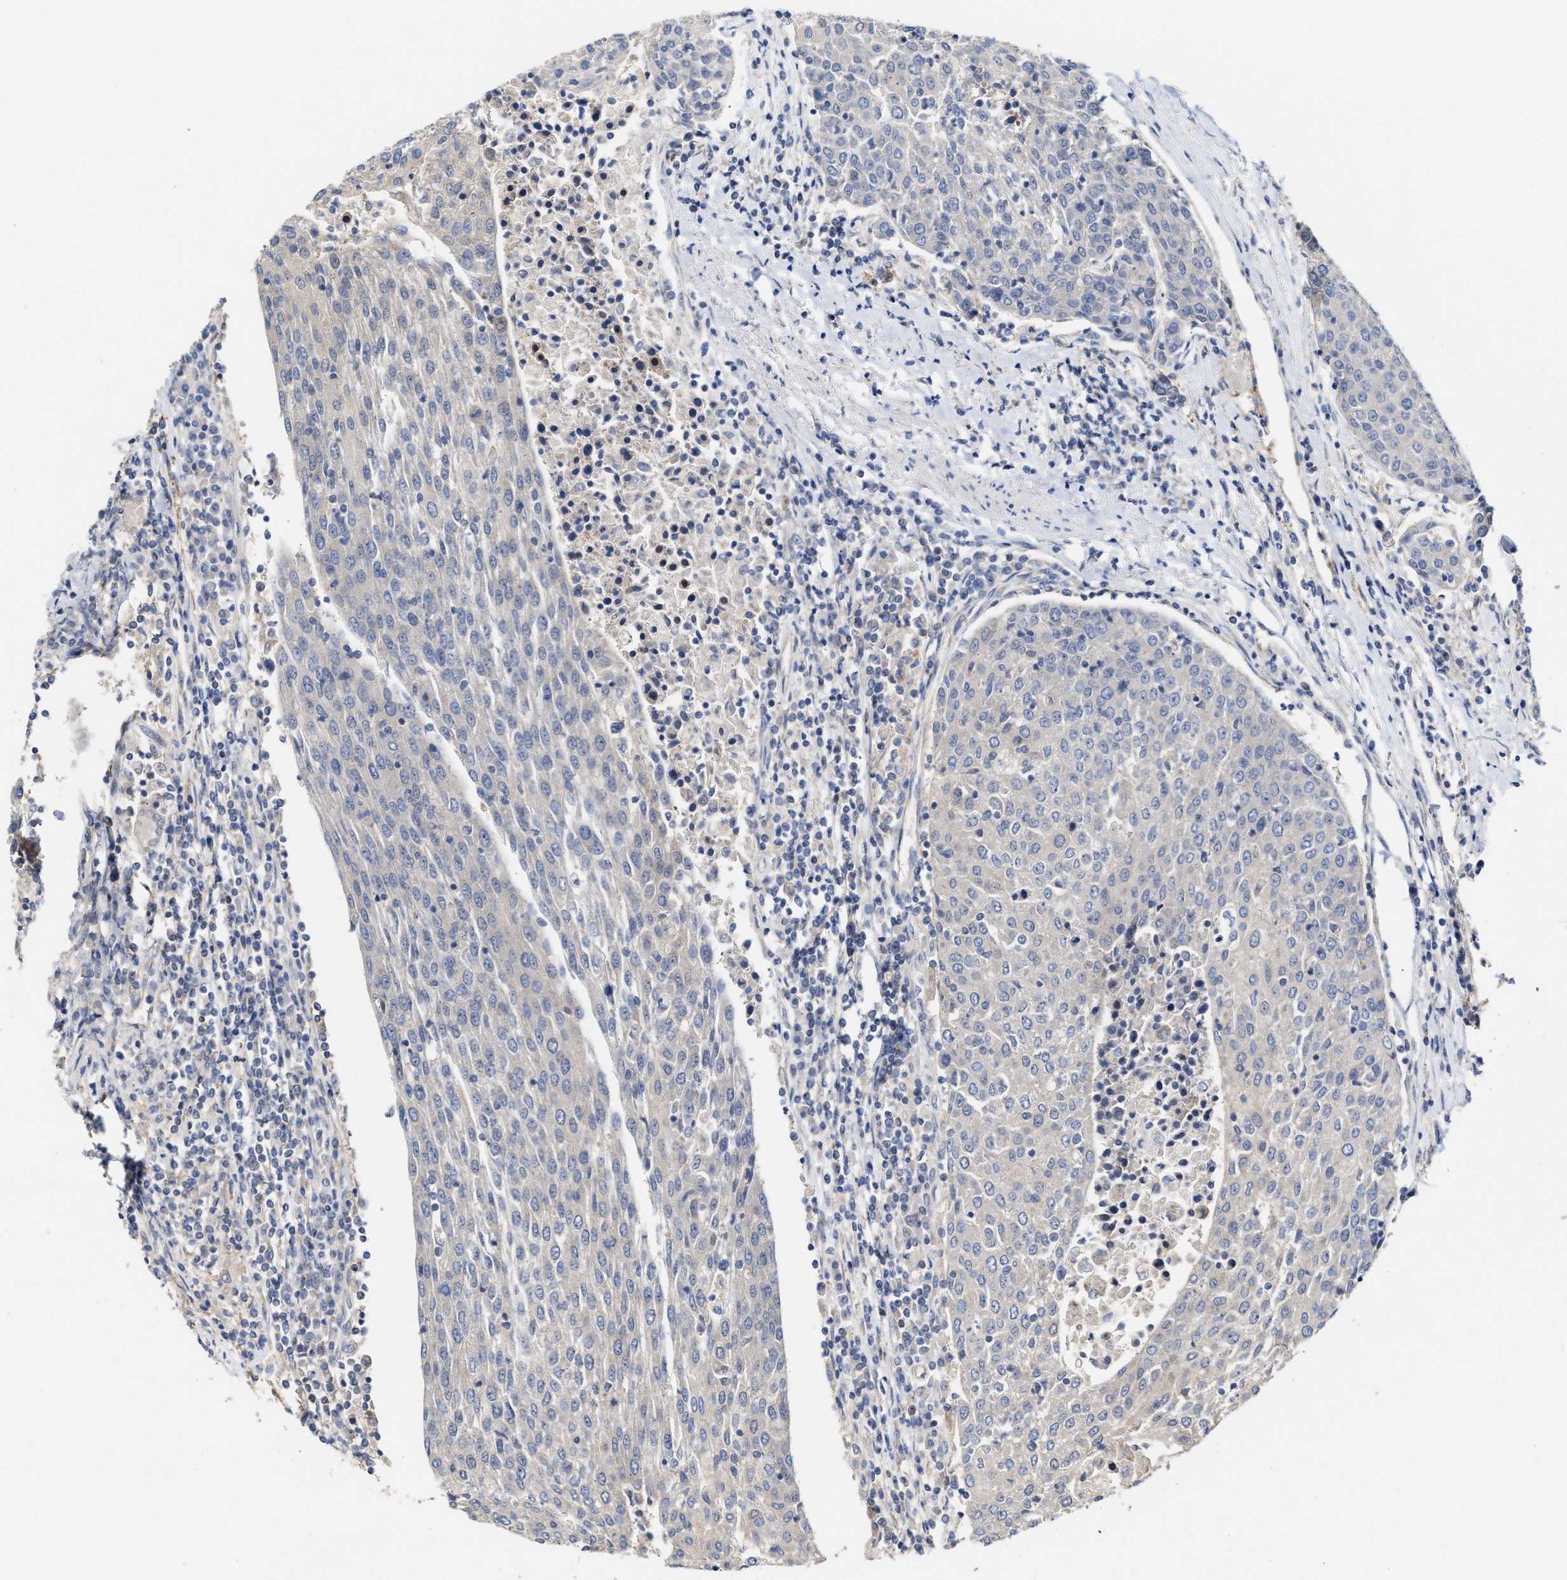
{"staining": {"intensity": "negative", "quantity": "none", "location": "none"}, "tissue": "urothelial cancer", "cell_type": "Tumor cells", "image_type": "cancer", "snomed": [{"axis": "morphology", "description": "Urothelial carcinoma, High grade"}, {"axis": "topography", "description": "Urinary bladder"}], "caption": "Immunohistochemical staining of human urothelial carcinoma (high-grade) displays no significant positivity in tumor cells.", "gene": "BBLN", "patient": {"sex": "female", "age": 85}}